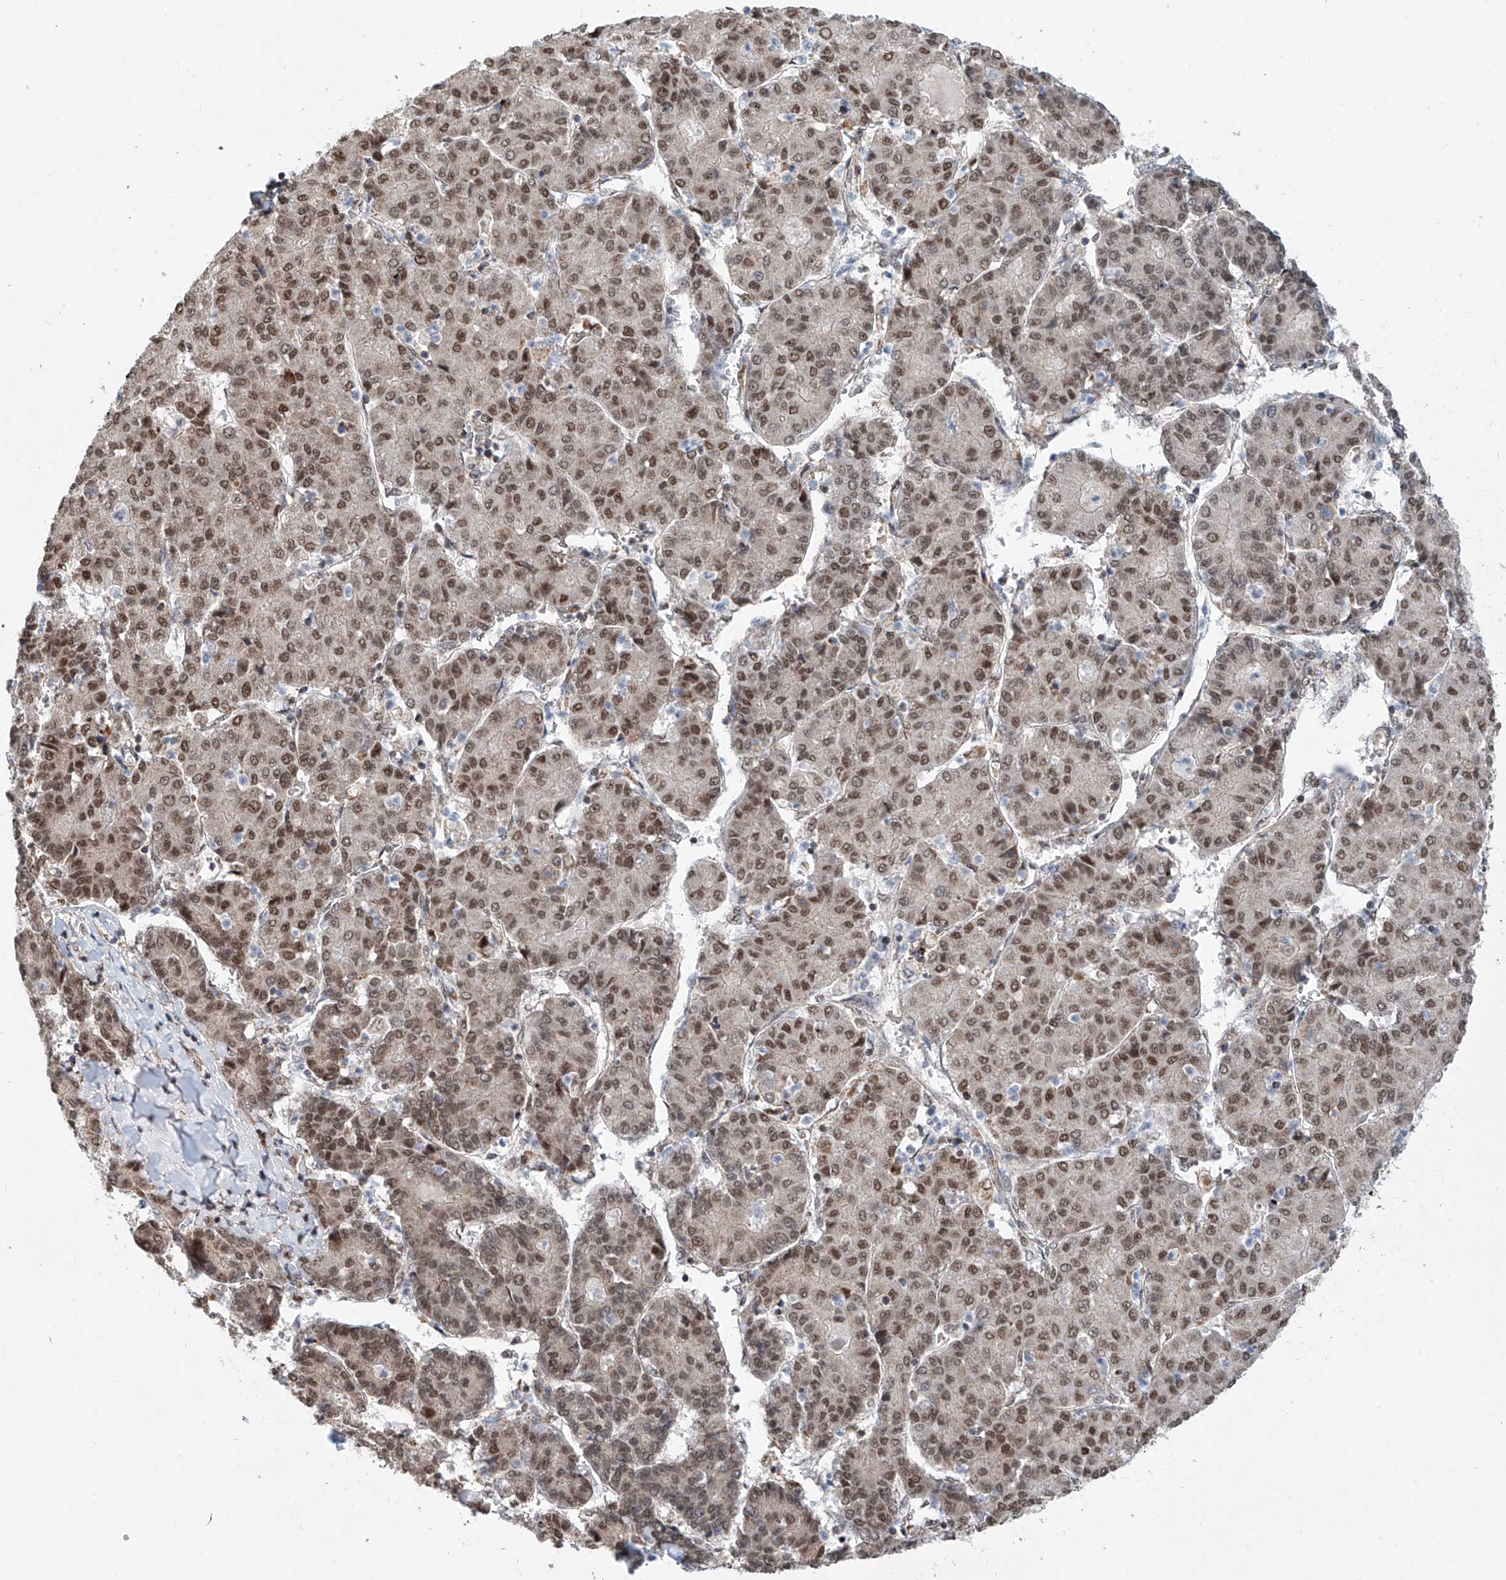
{"staining": {"intensity": "strong", "quantity": ">75%", "location": "nuclear"}, "tissue": "liver cancer", "cell_type": "Tumor cells", "image_type": "cancer", "snomed": [{"axis": "morphology", "description": "Carcinoma, Hepatocellular, NOS"}, {"axis": "topography", "description": "Liver"}], "caption": "Tumor cells exhibit high levels of strong nuclear expression in about >75% of cells in liver cancer (hepatocellular carcinoma). Ihc stains the protein of interest in brown and the nuclei are stained blue.", "gene": "SDE2", "patient": {"sex": "male", "age": 65}}